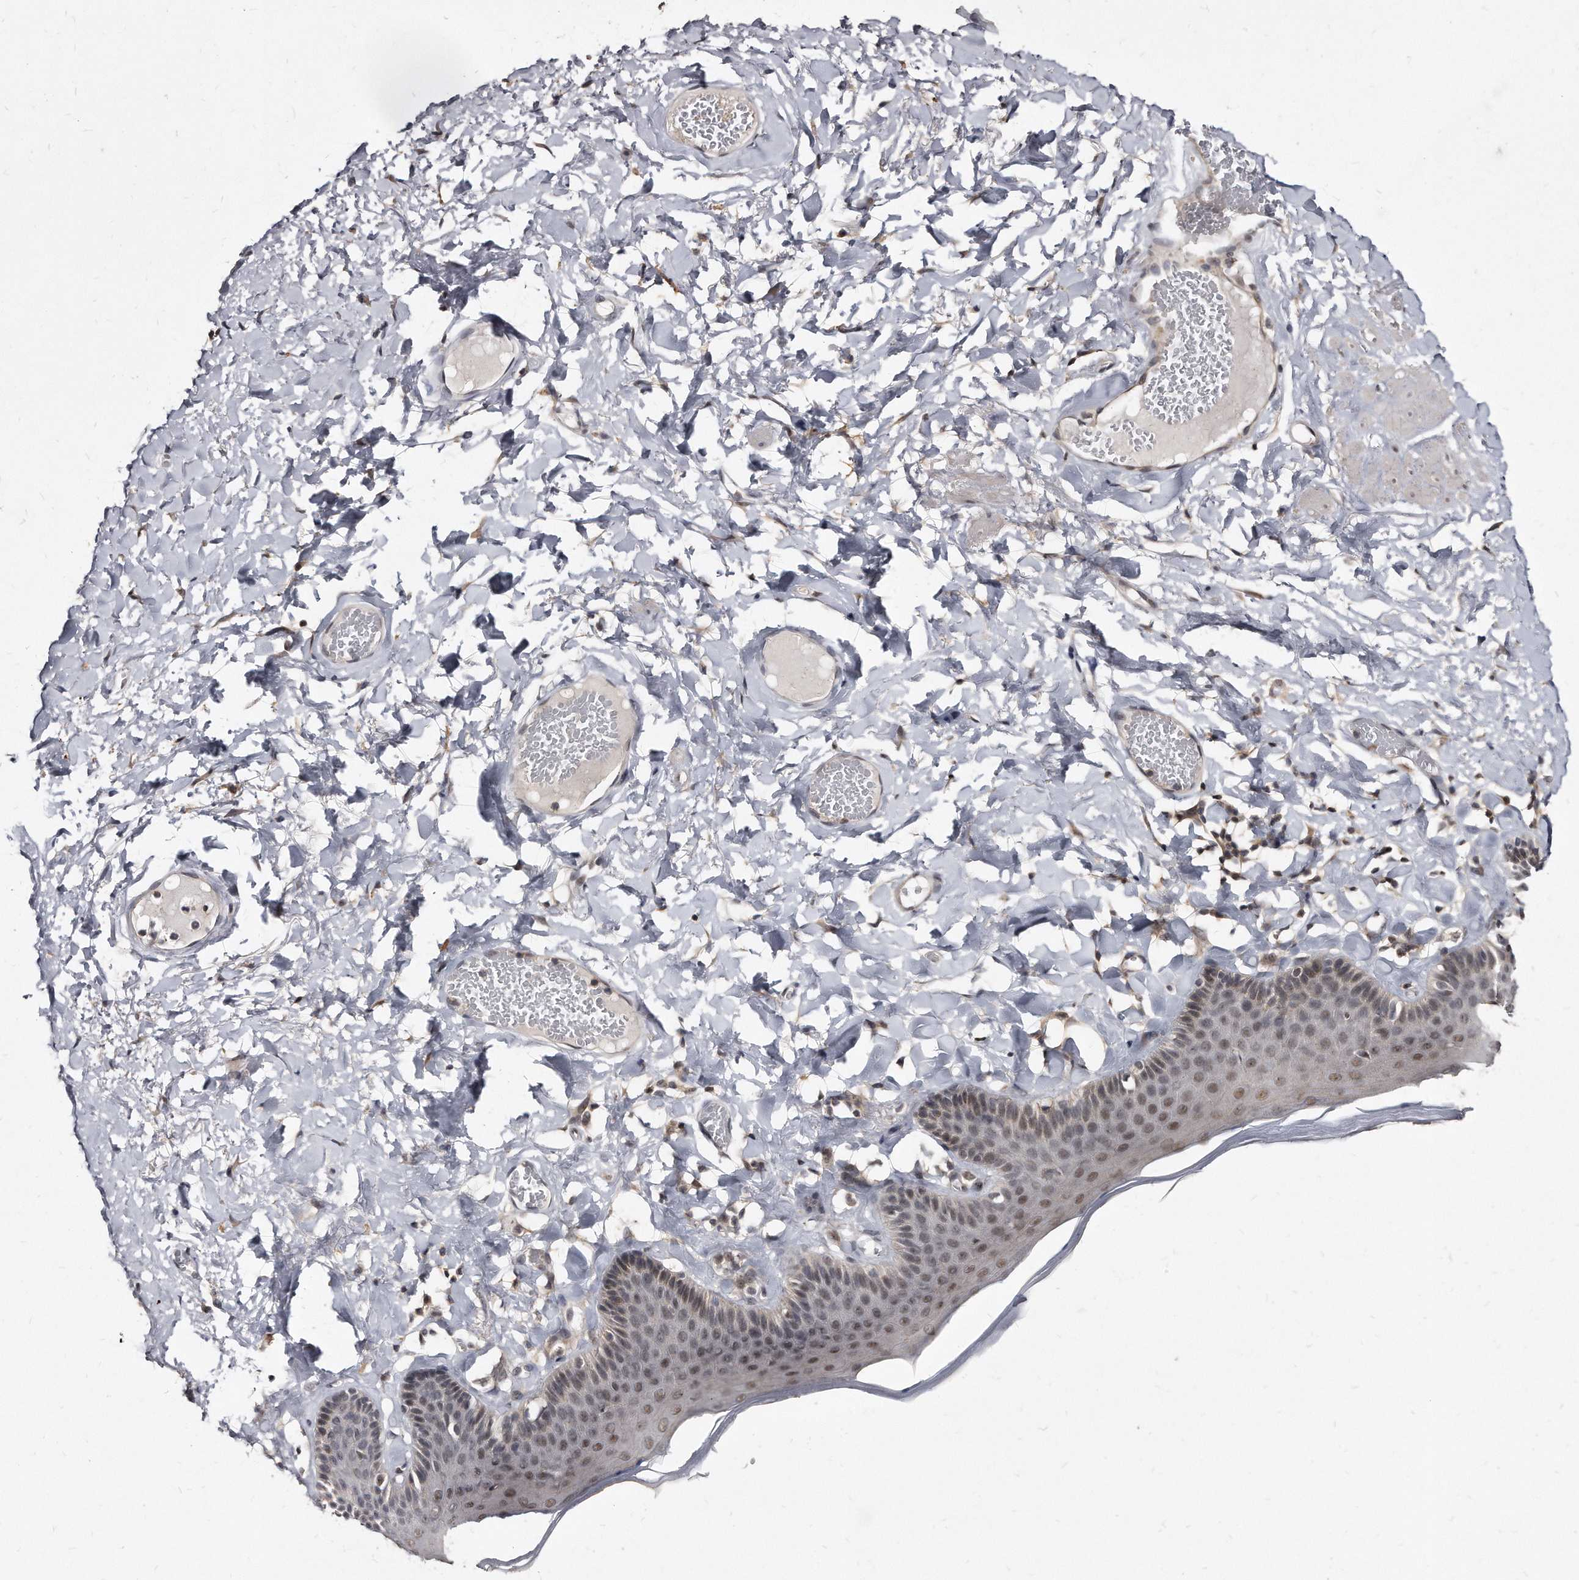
{"staining": {"intensity": "weak", "quantity": ">75%", "location": "nuclear"}, "tissue": "skin", "cell_type": "Epidermal cells", "image_type": "normal", "snomed": [{"axis": "morphology", "description": "Normal tissue, NOS"}, {"axis": "topography", "description": "Anal"}], "caption": "A high-resolution photomicrograph shows immunohistochemistry staining of unremarkable skin, which demonstrates weak nuclear staining in approximately >75% of epidermal cells. The protein is stained brown, and the nuclei are stained in blue (DAB IHC with brightfield microscopy, high magnification).", "gene": "KLHDC3", "patient": {"sex": "male", "age": 69}}